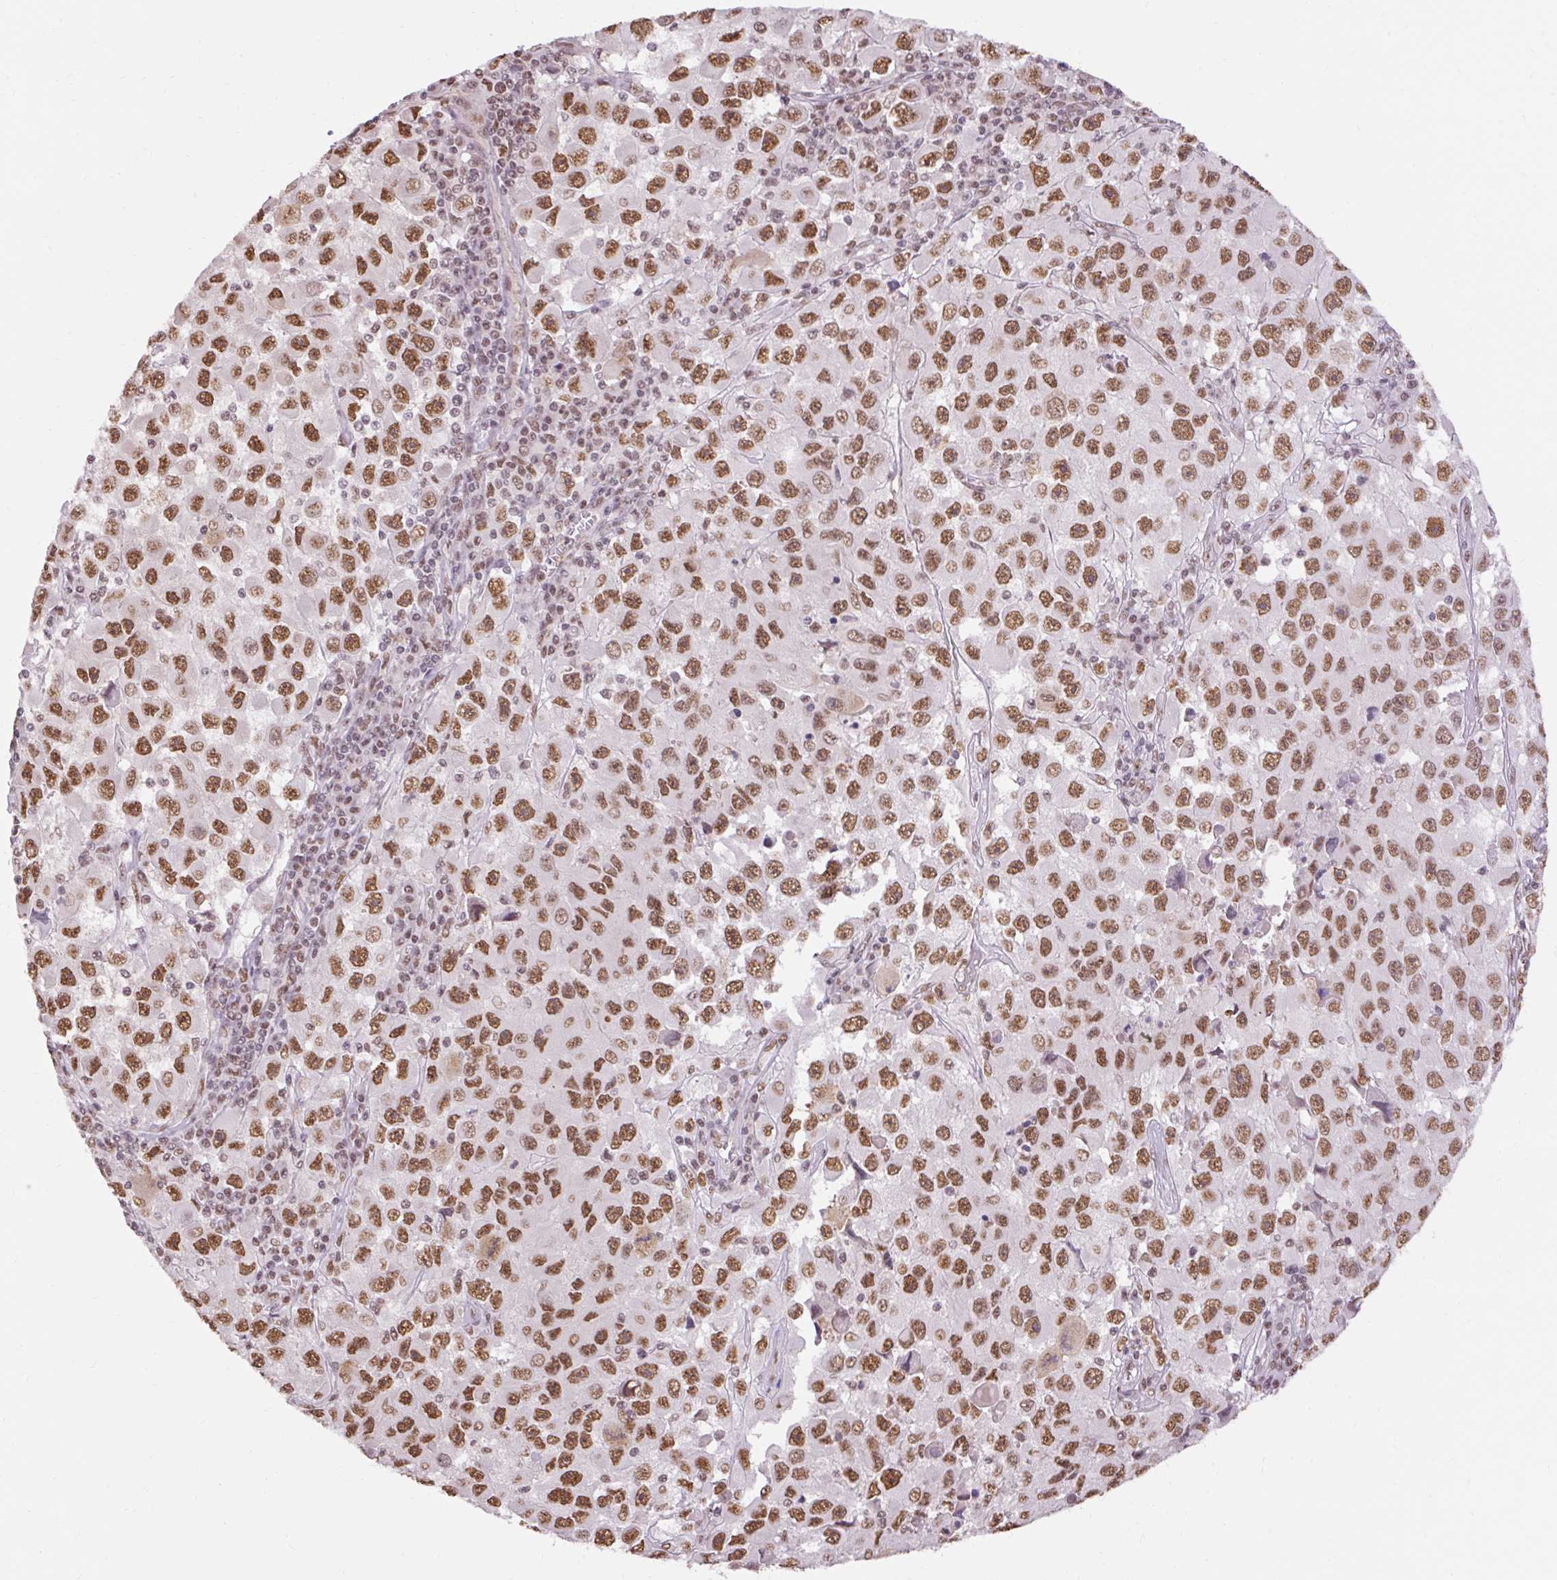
{"staining": {"intensity": "moderate", "quantity": ">75%", "location": "nuclear"}, "tissue": "melanoma", "cell_type": "Tumor cells", "image_type": "cancer", "snomed": [{"axis": "morphology", "description": "Malignant melanoma, Metastatic site"}, {"axis": "topography", "description": "Lymph node"}], "caption": "Melanoma stained for a protein (brown) shows moderate nuclear positive staining in approximately >75% of tumor cells.", "gene": "NPIPB12", "patient": {"sex": "female", "age": 67}}